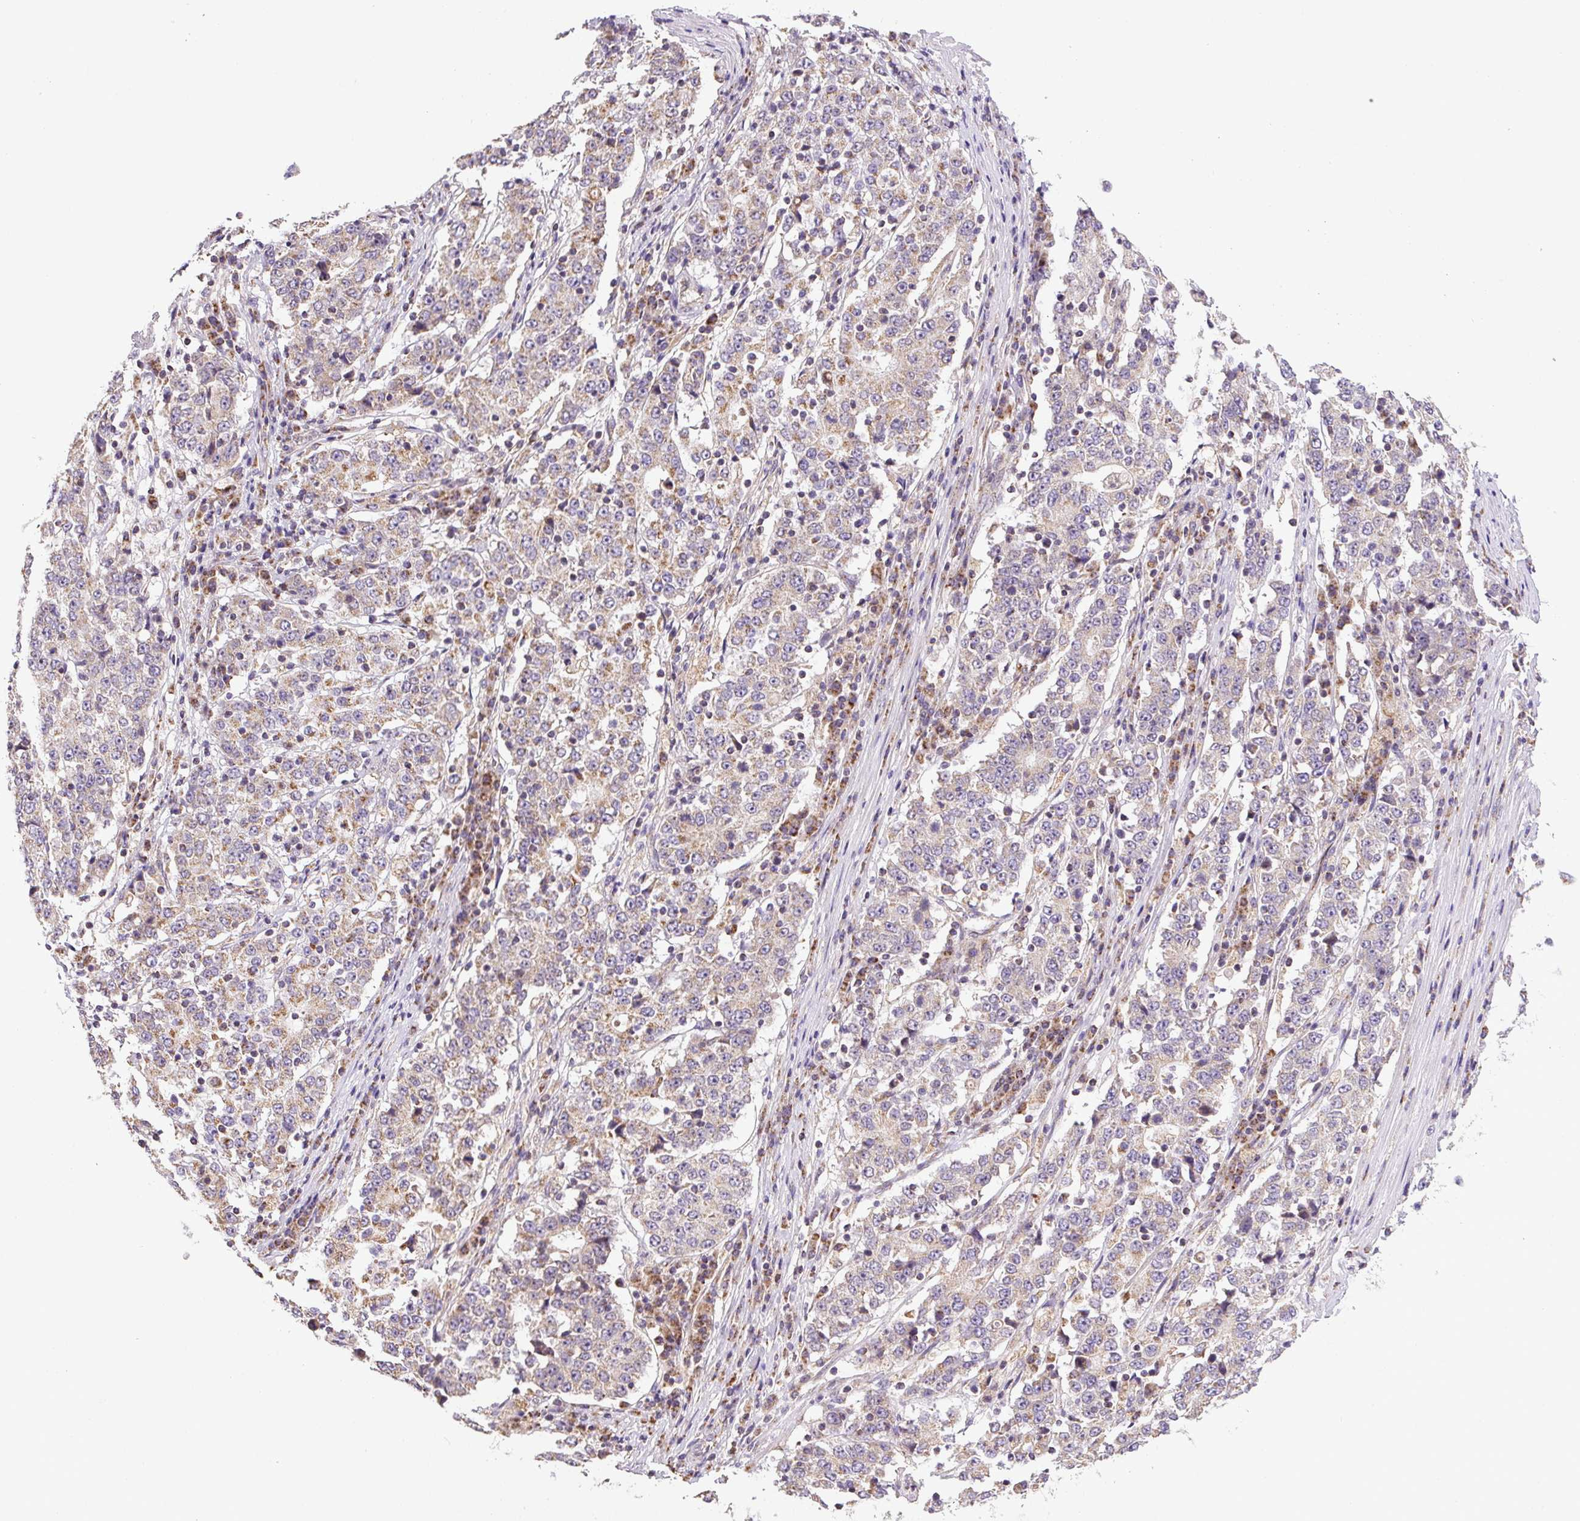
{"staining": {"intensity": "weak", "quantity": "25%-75%", "location": "cytoplasmic/membranous"}, "tissue": "stomach cancer", "cell_type": "Tumor cells", "image_type": "cancer", "snomed": [{"axis": "morphology", "description": "Adenocarcinoma, NOS"}, {"axis": "topography", "description": "Stomach"}], "caption": "Approximately 25%-75% of tumor cells in stomach cancer (adenocarcinoma) exhibit weak cytoplasmic/membranous protein expression as visualized by brown immunohistochemical staining.", "gene": "MFSD9", "patient": {"sex": "male", "age": 59}}